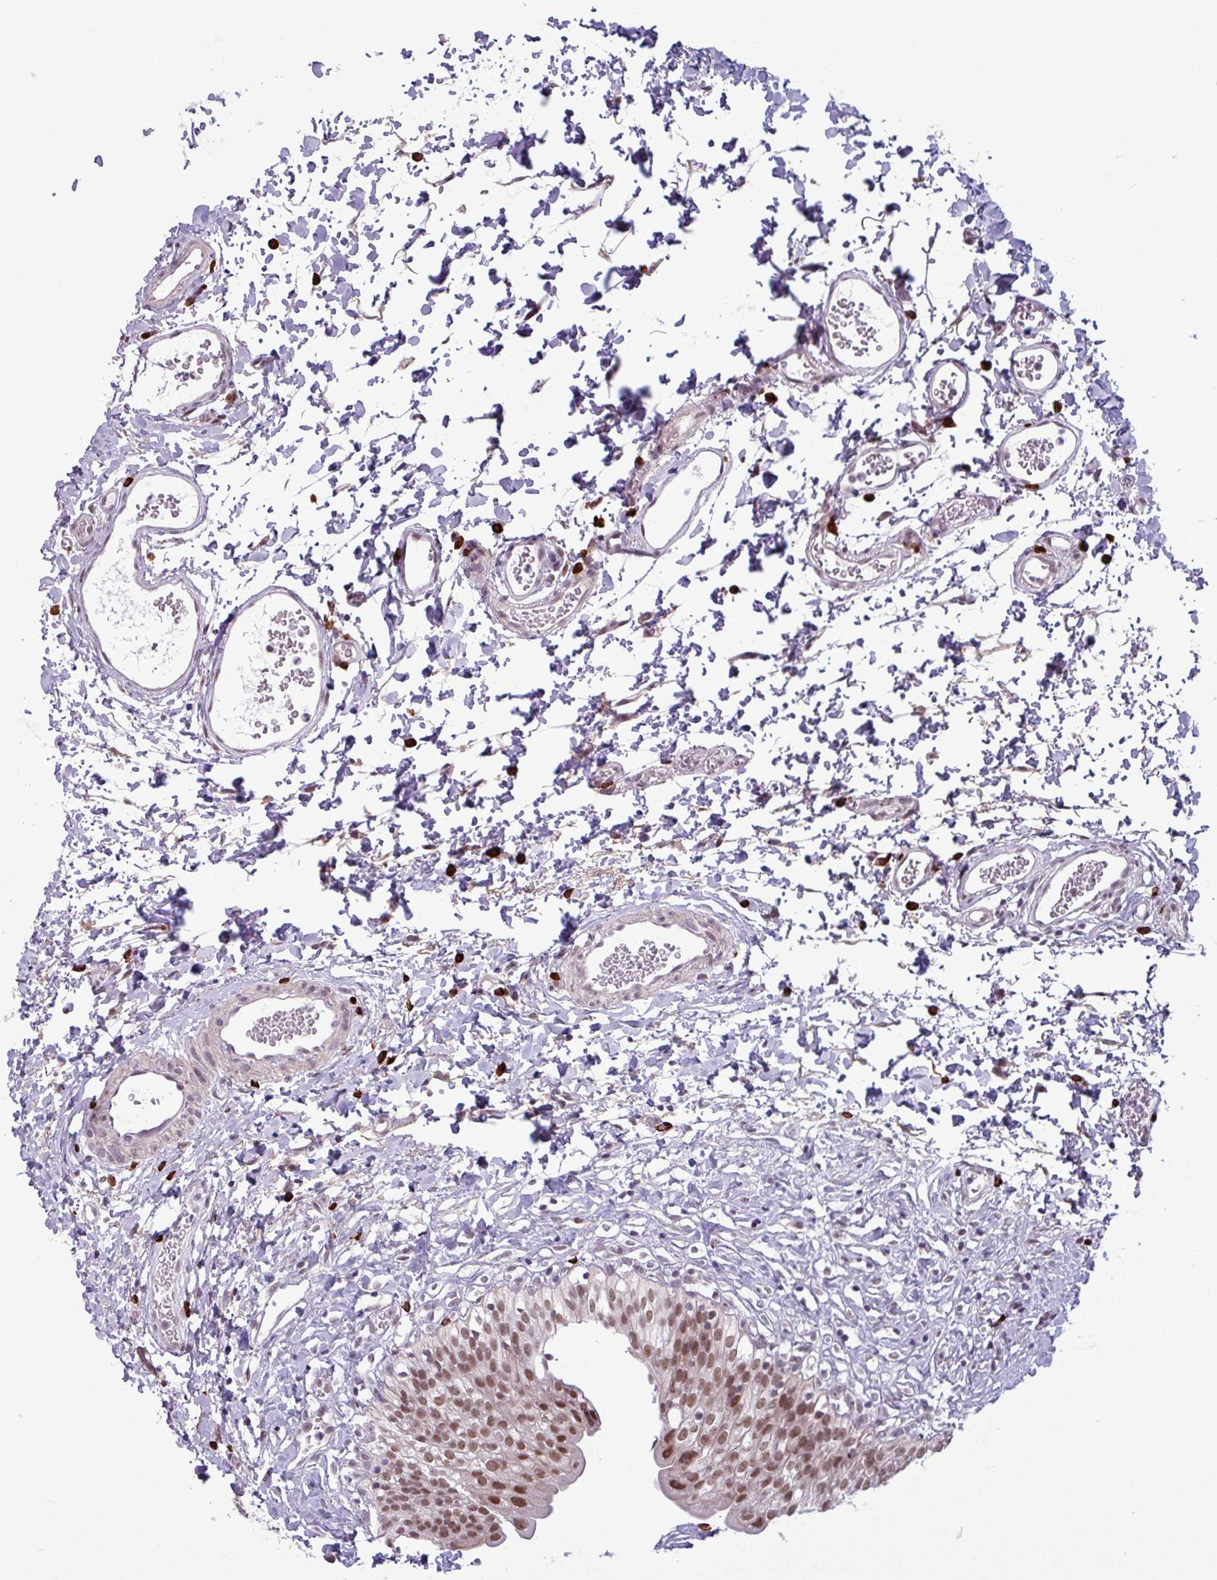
{"staining": {"intensity": "moderate", "quantity": ">75%", "location": "nuclear"}, "tissue": "urinary bladder", "cell_type": "Urothelial cells", "image_type": "normal", "snomed": [{"axis": "morphology", "description": "Normal tissue, NOS"}, {"axis": "topography", "description": "Urinary bladder"}], "caption": "Protein positivity by immunohistochemistry (IHC) displays moderate nuclear positivity in about >75% of urothelial cells in normal urinary bladder.", "gene": "NOTCH2", "patient": {"sex": "male", "age": 51}}